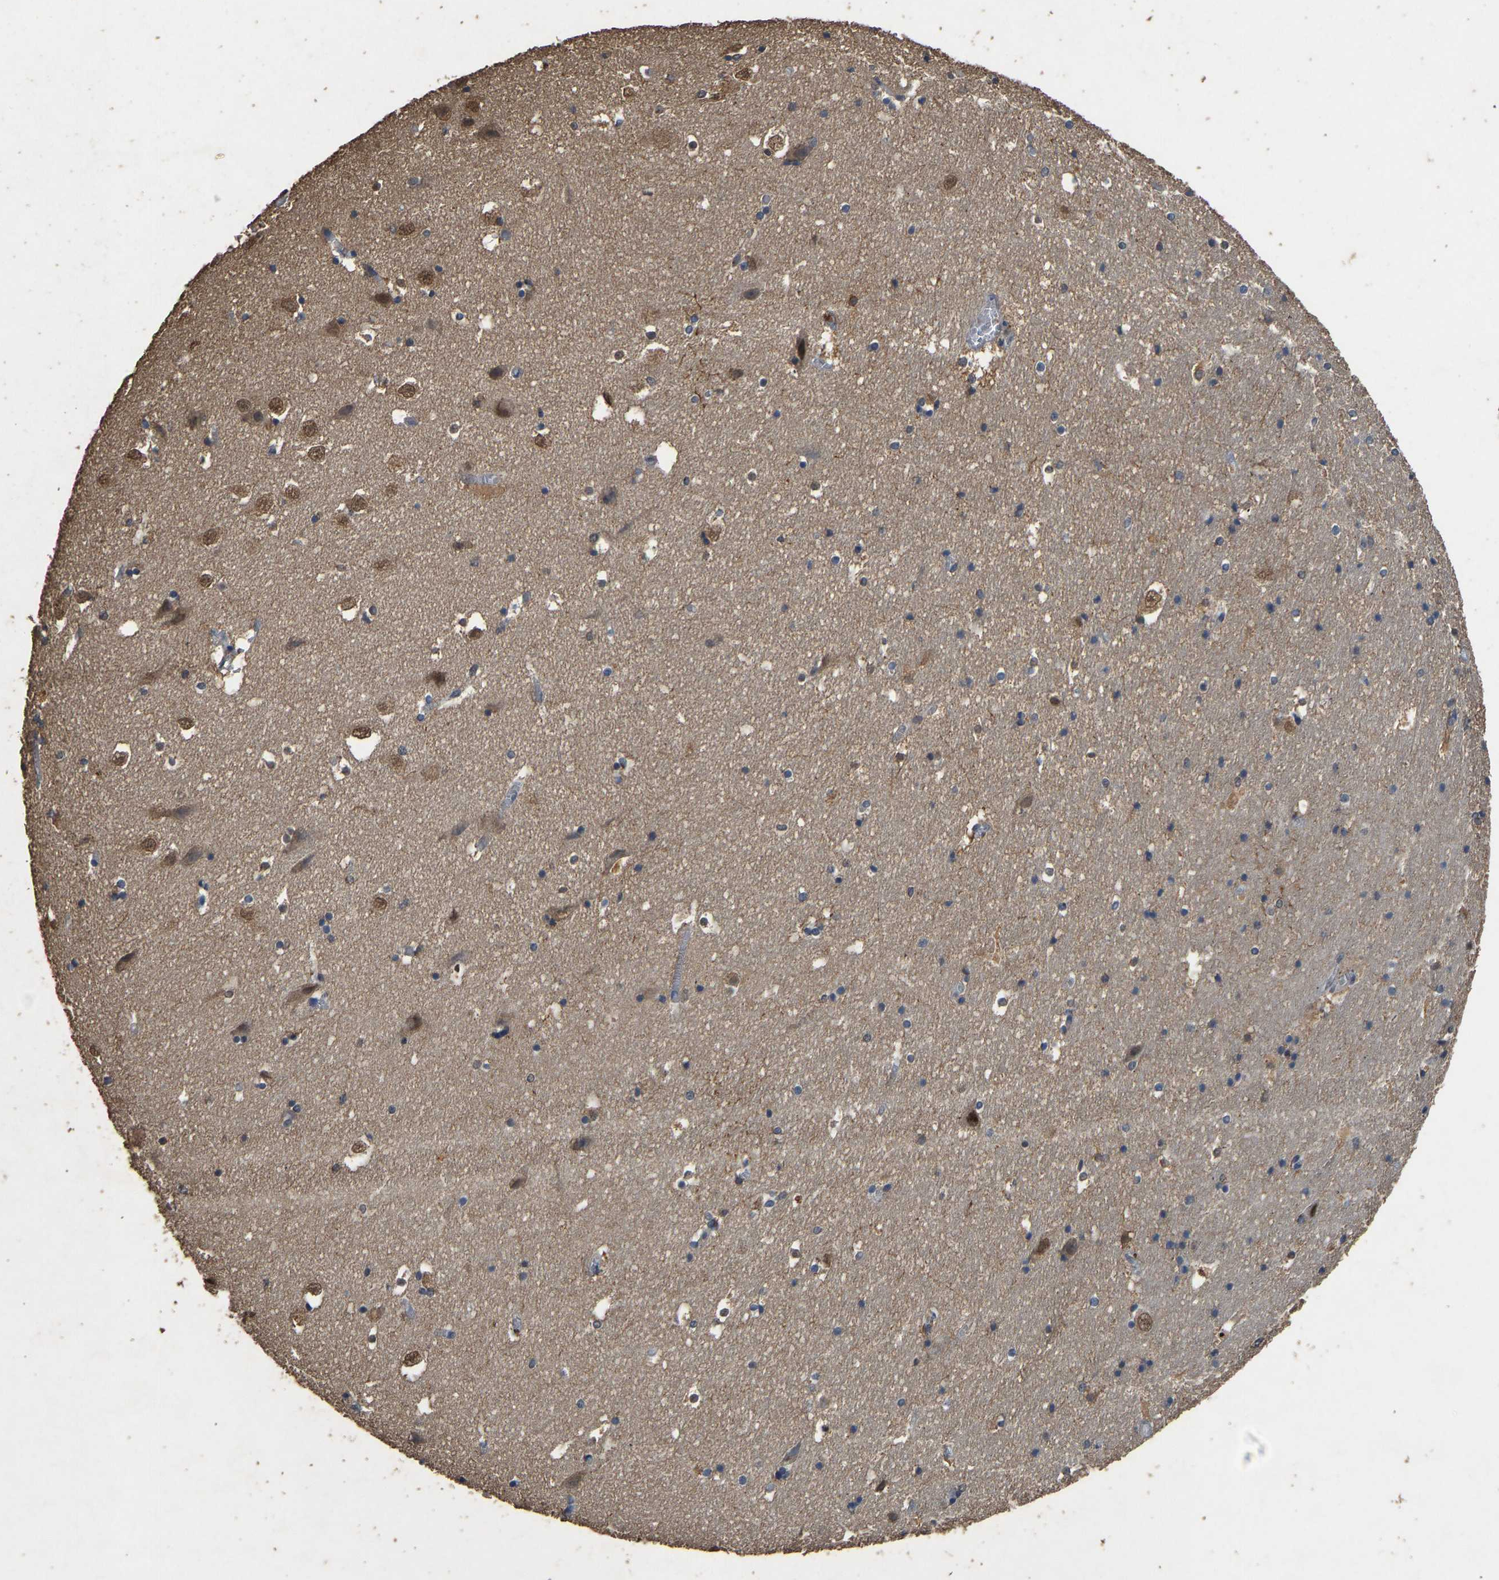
{"staining": {"intensity": "negative", "quantity": "none", "location": "none"}, "tissue": "hippocampus", "cell_type": "Glial cells", "image_type": "normal", "snomed": [{"axis": "morphology", "description": "Normal tissue, NOS"}, {"axis": "topography", "description": "Hippocampus"}], "caption": "IHC image of normal hippocampus: hippocampus stained with DAB (3,3'-diaminobenzidine) exhibits no significant protein positivity in glial cells. Nuclei are stained in blue.", "gene": "CIDEC", "patient": {"sex": "male", "age": 45}}